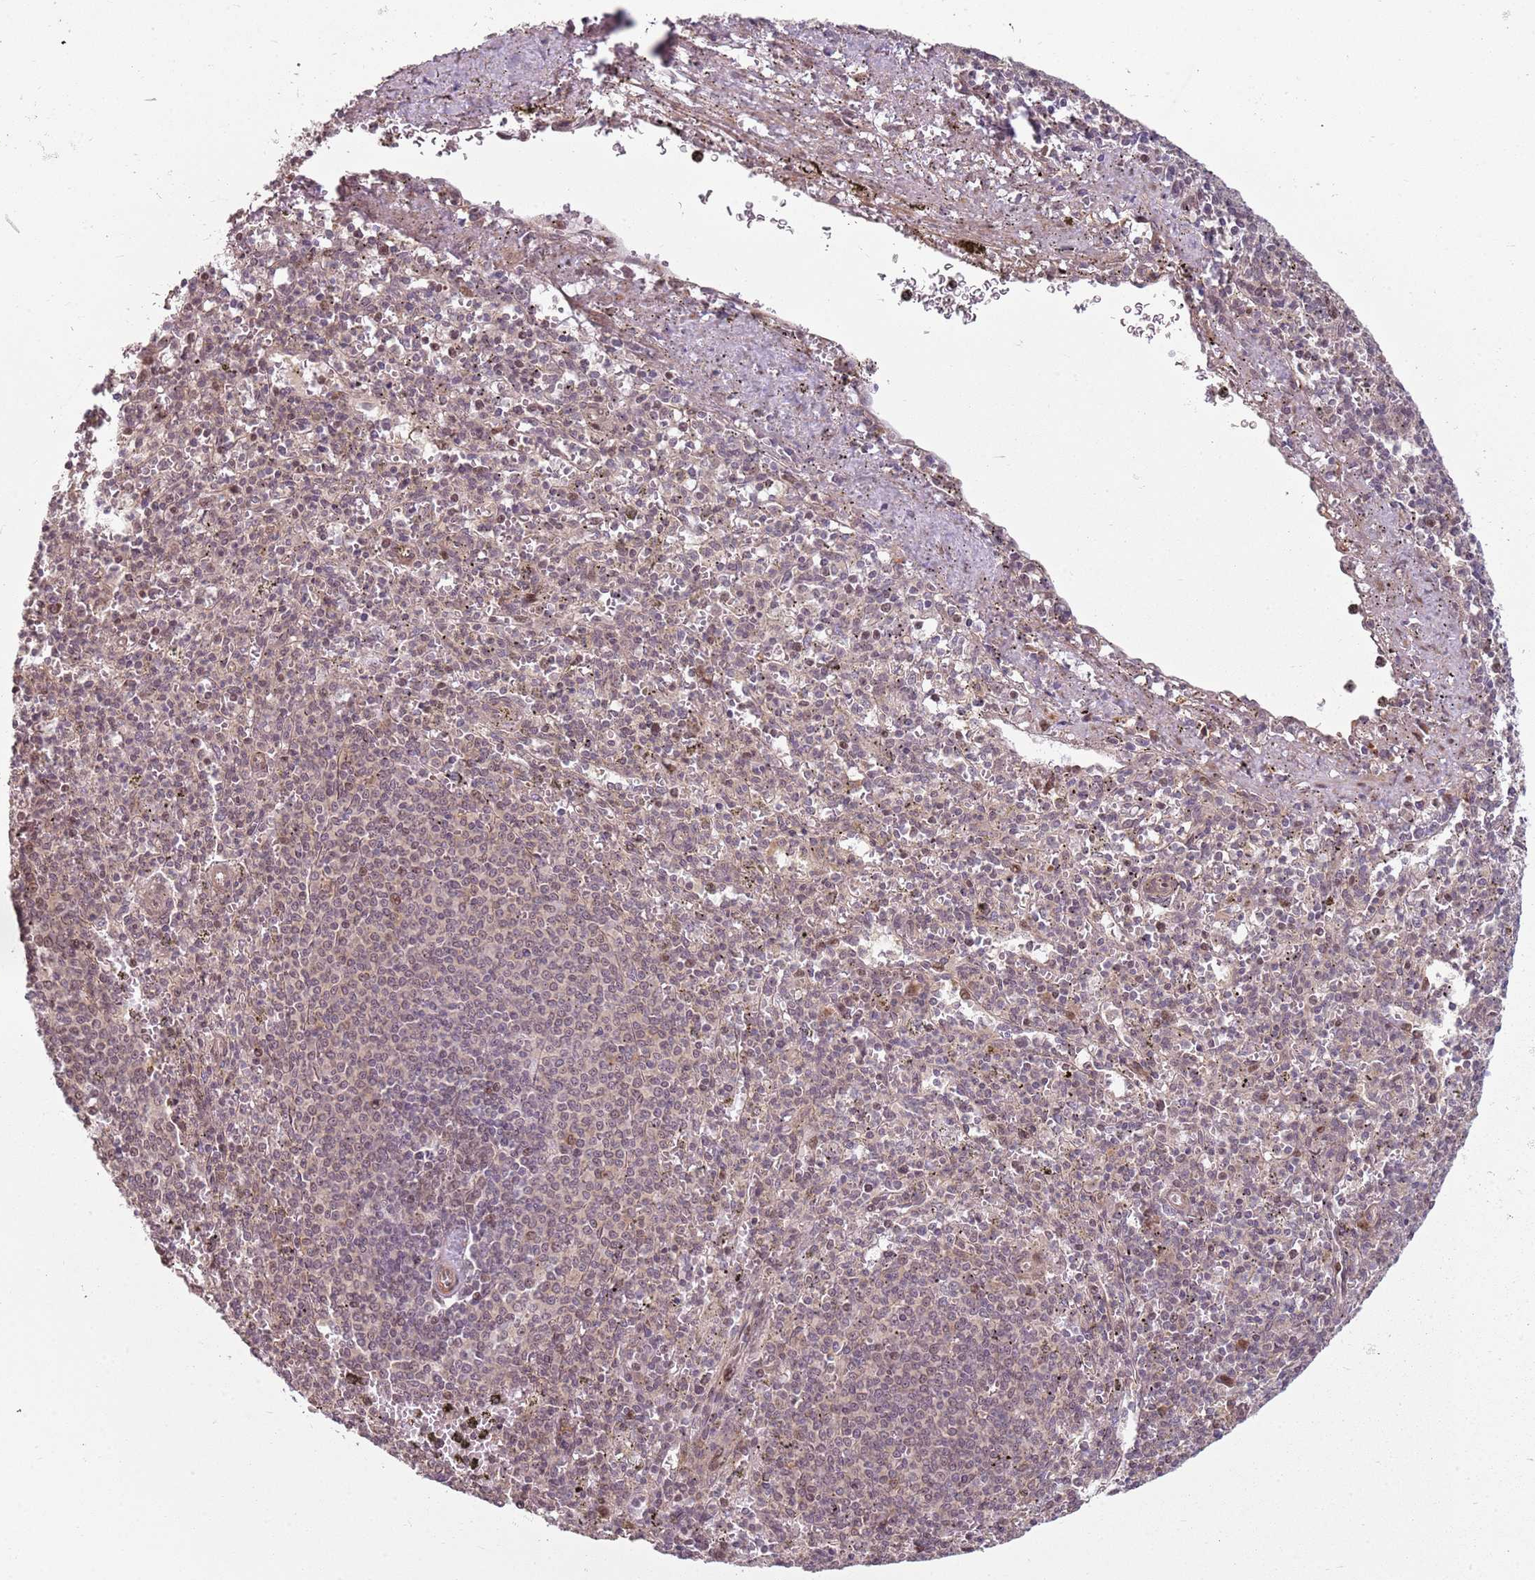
{"staining": {"intensity": "weak", "quantity": "<25%", "location": "nuclear"}, "tissue": "spleen", "cell_type": "Cells in red pulp", "image_type": "normal", "snomed": [{"axis": "morphology", "description": "Normal tissue, NOS"}, {"axis": "topography", "description": "Spleen"}], "caption": "Spleen stained for a protein using immunohistochemistry demonstrates no expression cells in red pulp.", "gene": "CHURC1", "patient": {"sex": "male", "age": 72}}